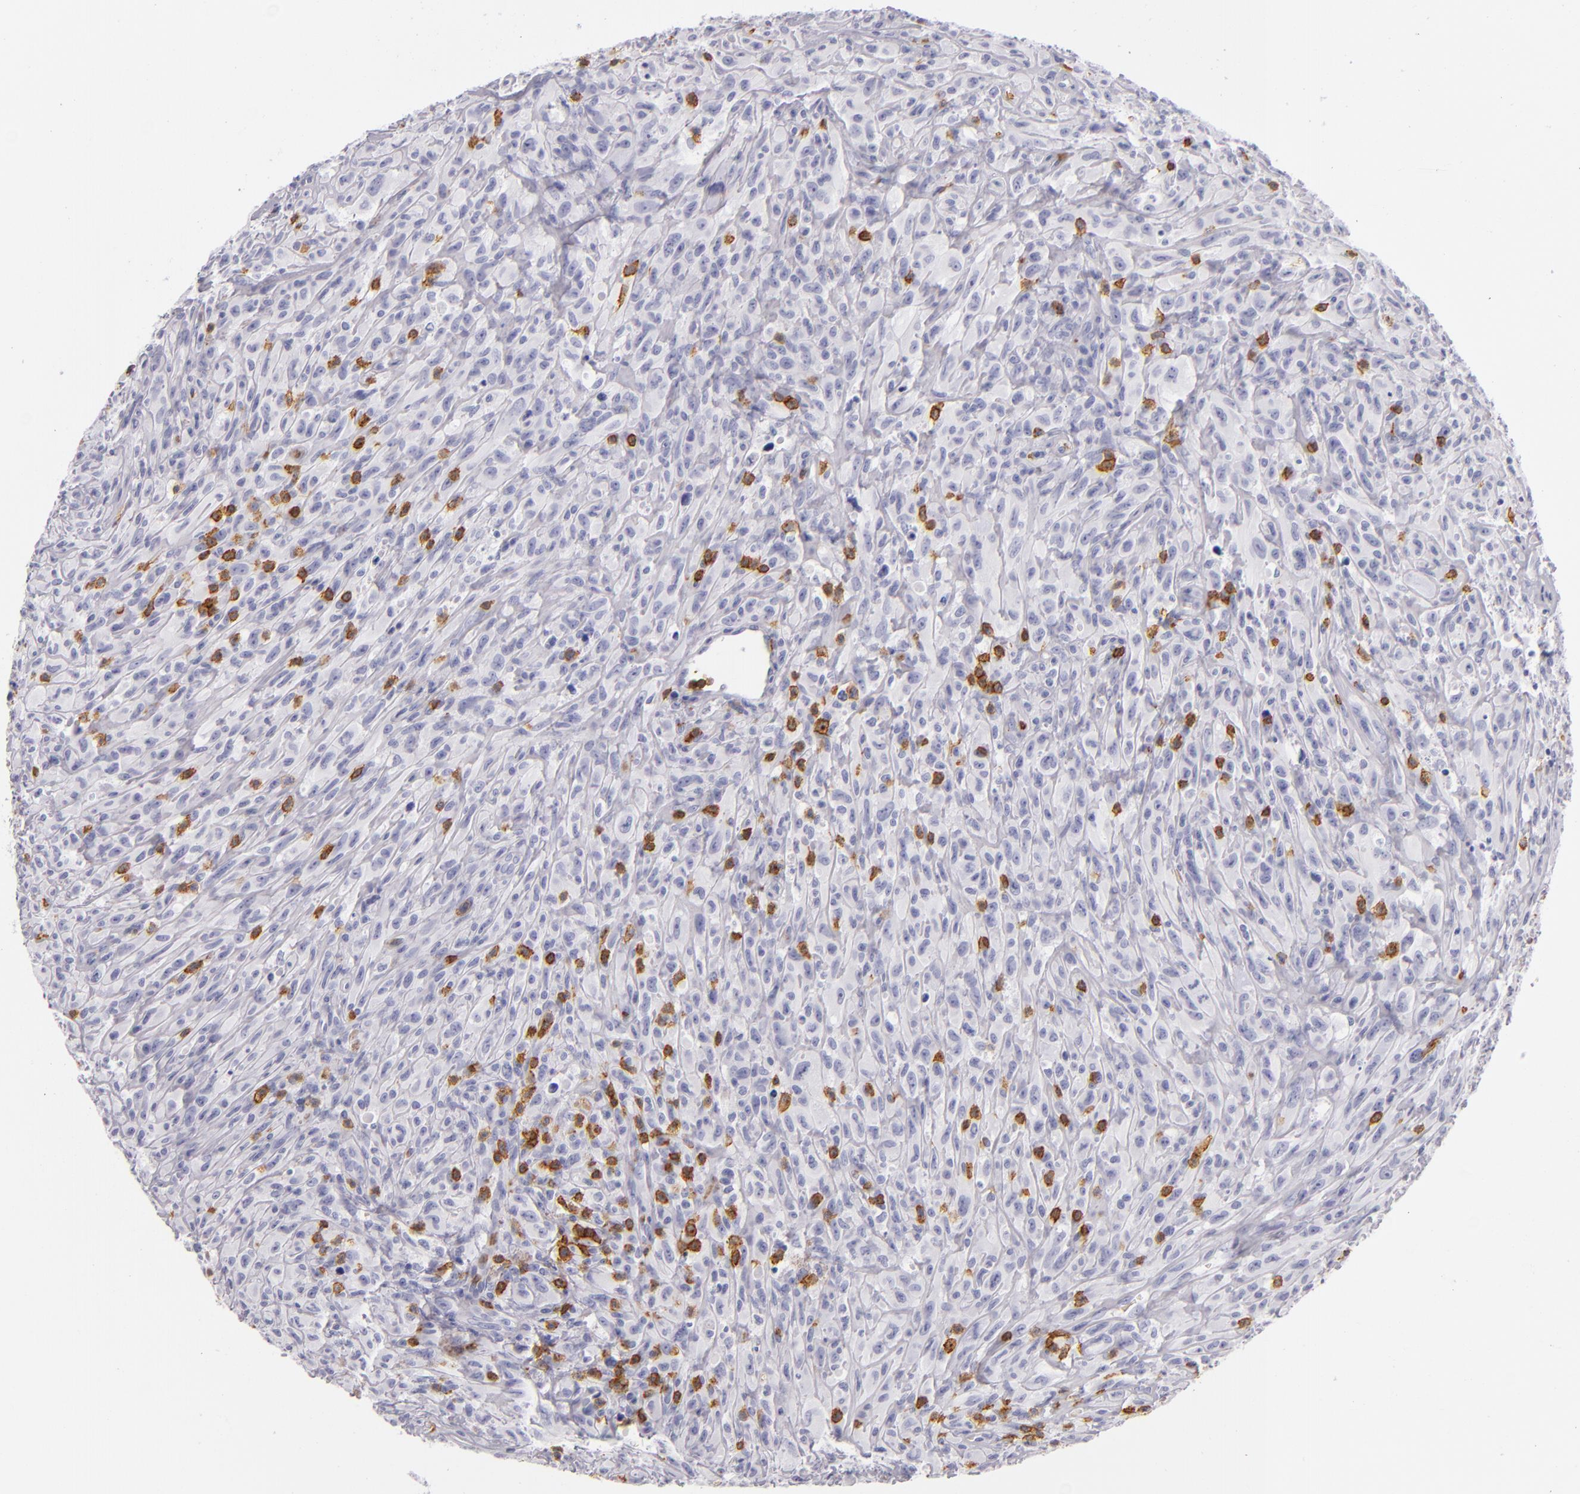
{"staining": {"intensity": "negative", "quantity": "none", "location": "none"}, "tissue": "glioma", "cell_type": "Tumor cells", "image_type": "cancer", "snomed": [{"axis": "morphology", "description": "Glioma, malignant, High grade"}, {"axis": "topography", "description": "Brain"}], "caption": "High magnification brightfield microscopy of glioma stained with DAB (3,3'-diaminobenzidine) (brown) and counterstained with hematoxylin (blue): tumor cells show no significant positivity.", "gene": "LAT", "patient": {"sex": "male", "age": 48}}